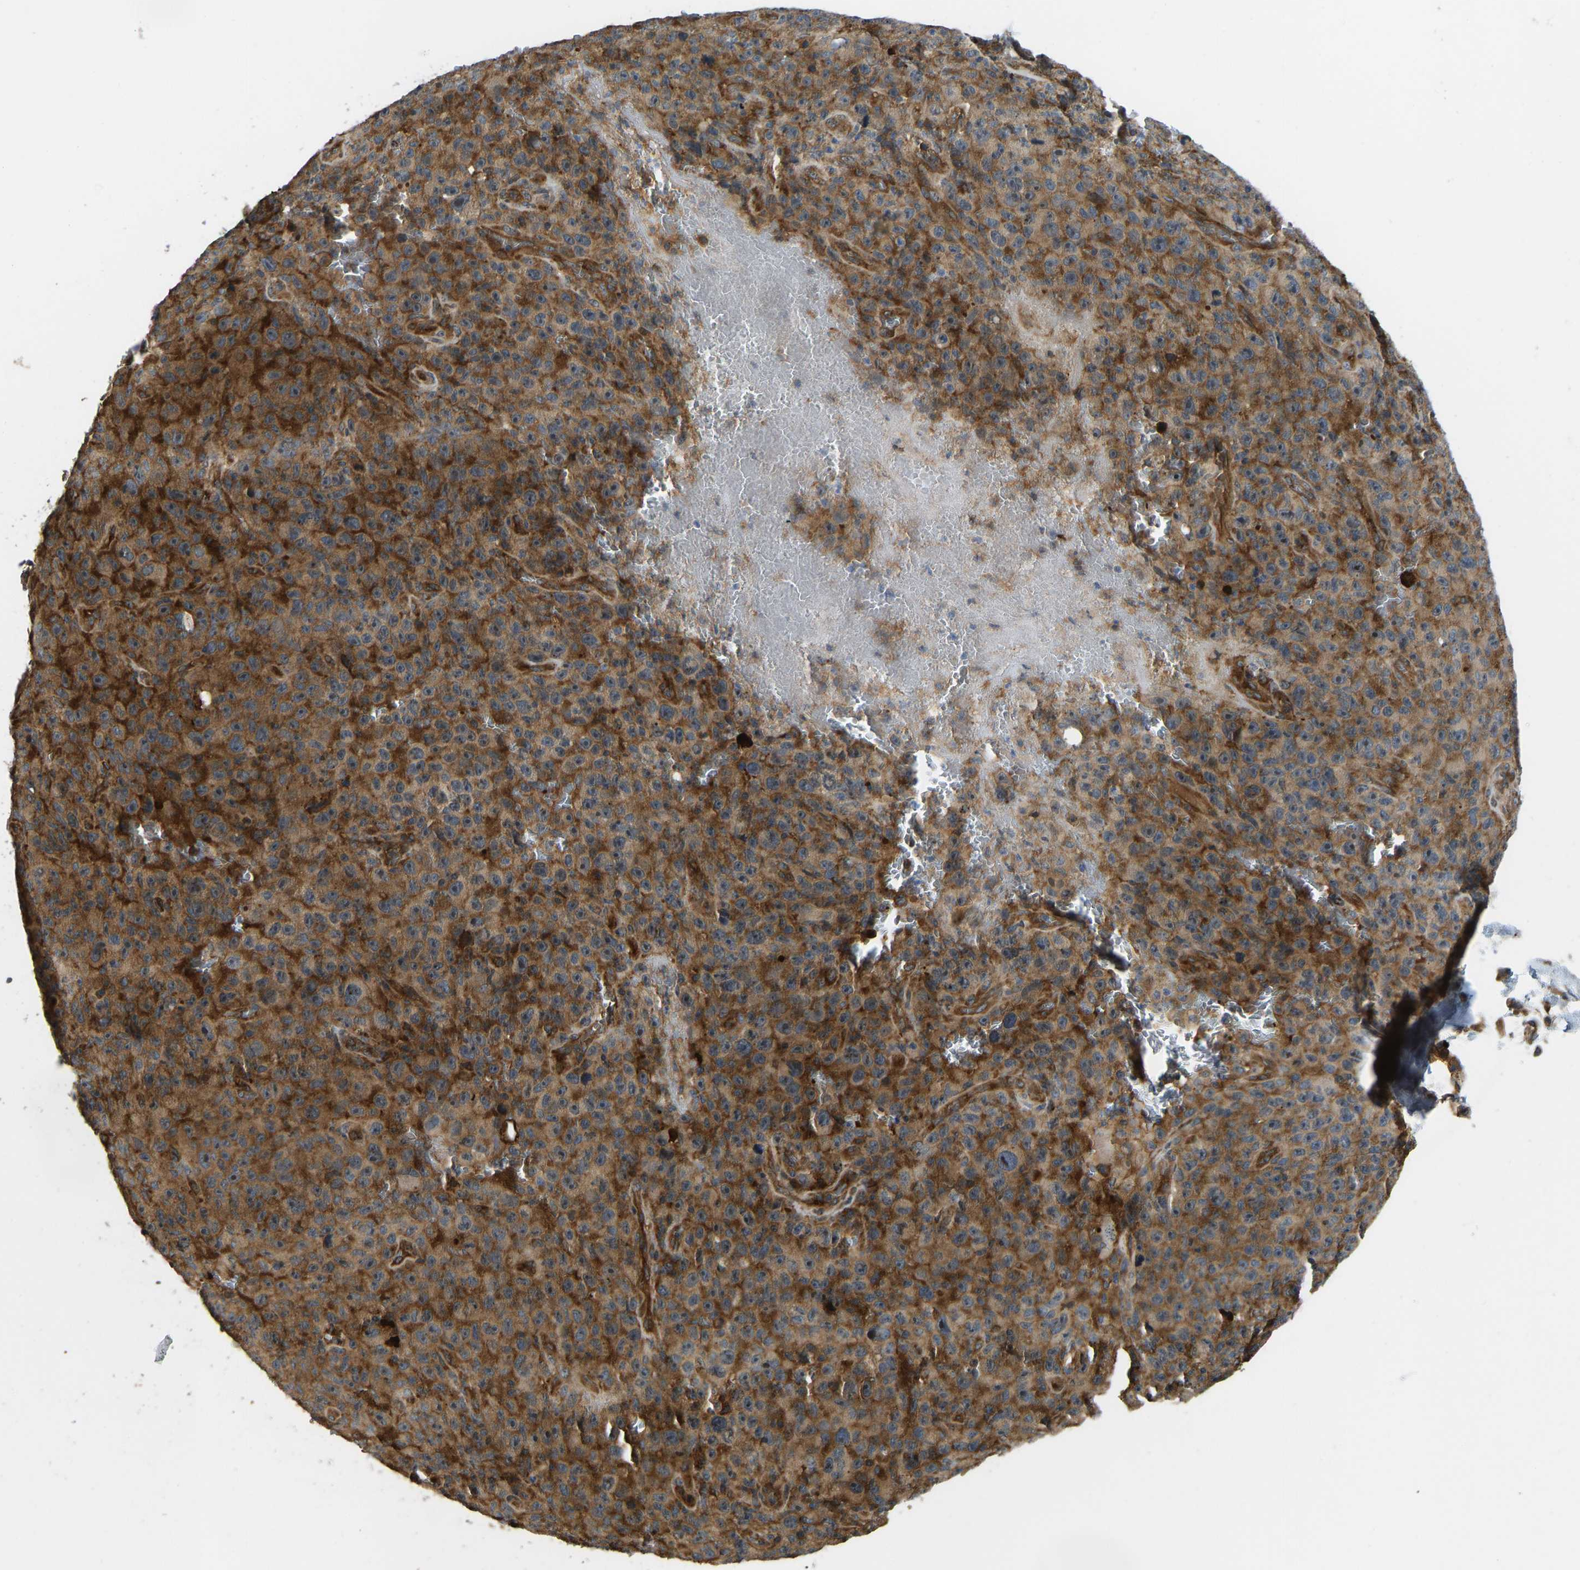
{"staining": {"intensity": "strong", "quantity": ">75%", "location": "cytoplasmic/membranous"}, "tissue": "melanoma", "cell_type": "Tumor cells", "image_type": "cancer", "snomed": [{"axis": "morphology", "description": "Malignant melanoma, NOS"}, {"axis": "topography", "description": "Skin"}], "caption": "Strong cytoplasmic/membranous positivity is present in about >75% of tumor cells in melanoma. Ihc stains the protein of interest in brown and the nuclei are stained blue.", "gene": "RASGRF2", "patient": {"sex": "female", "age": 82}}